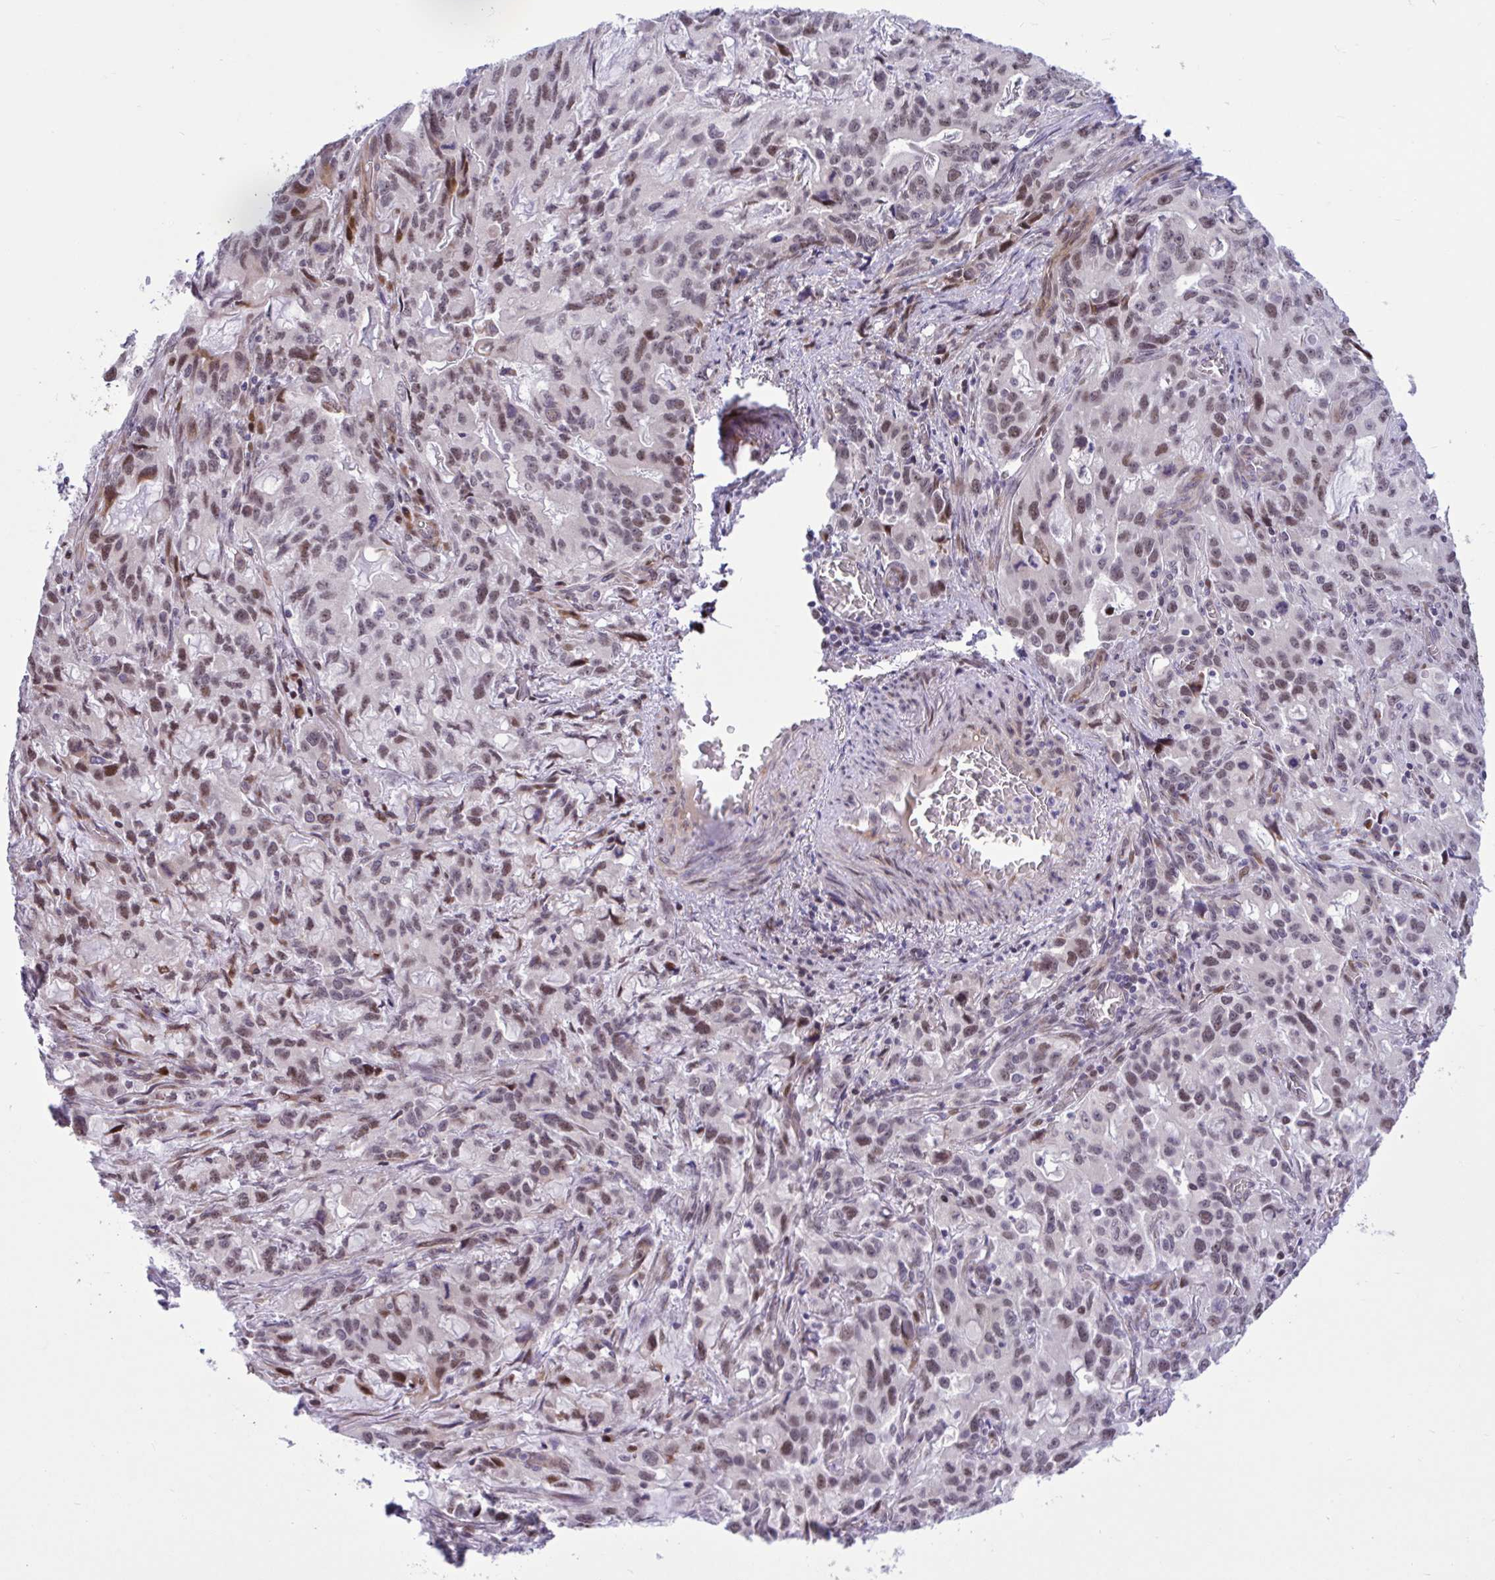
{"staining": {"intensity": "moderate", "quantity": ">75%", "location": "nuclear"}, "tissue": "stomach cancer", "cell_type": "Tumor cells", "image_type": "cancer", "snomed": [{"axis": "morphology", "description": "Adenocarcinoma, NOS"}, {"axis": "topography", "description": "Stomach, upper"}], "caption": "Approximately >75% of tumor cells in human stomach adenocarcinoma exhibit moderate nuclear protein expression as visualized by brown immunohistochemical staining.", "gene": "RBL1", "patient": {"sex": "male", "age": 85}}